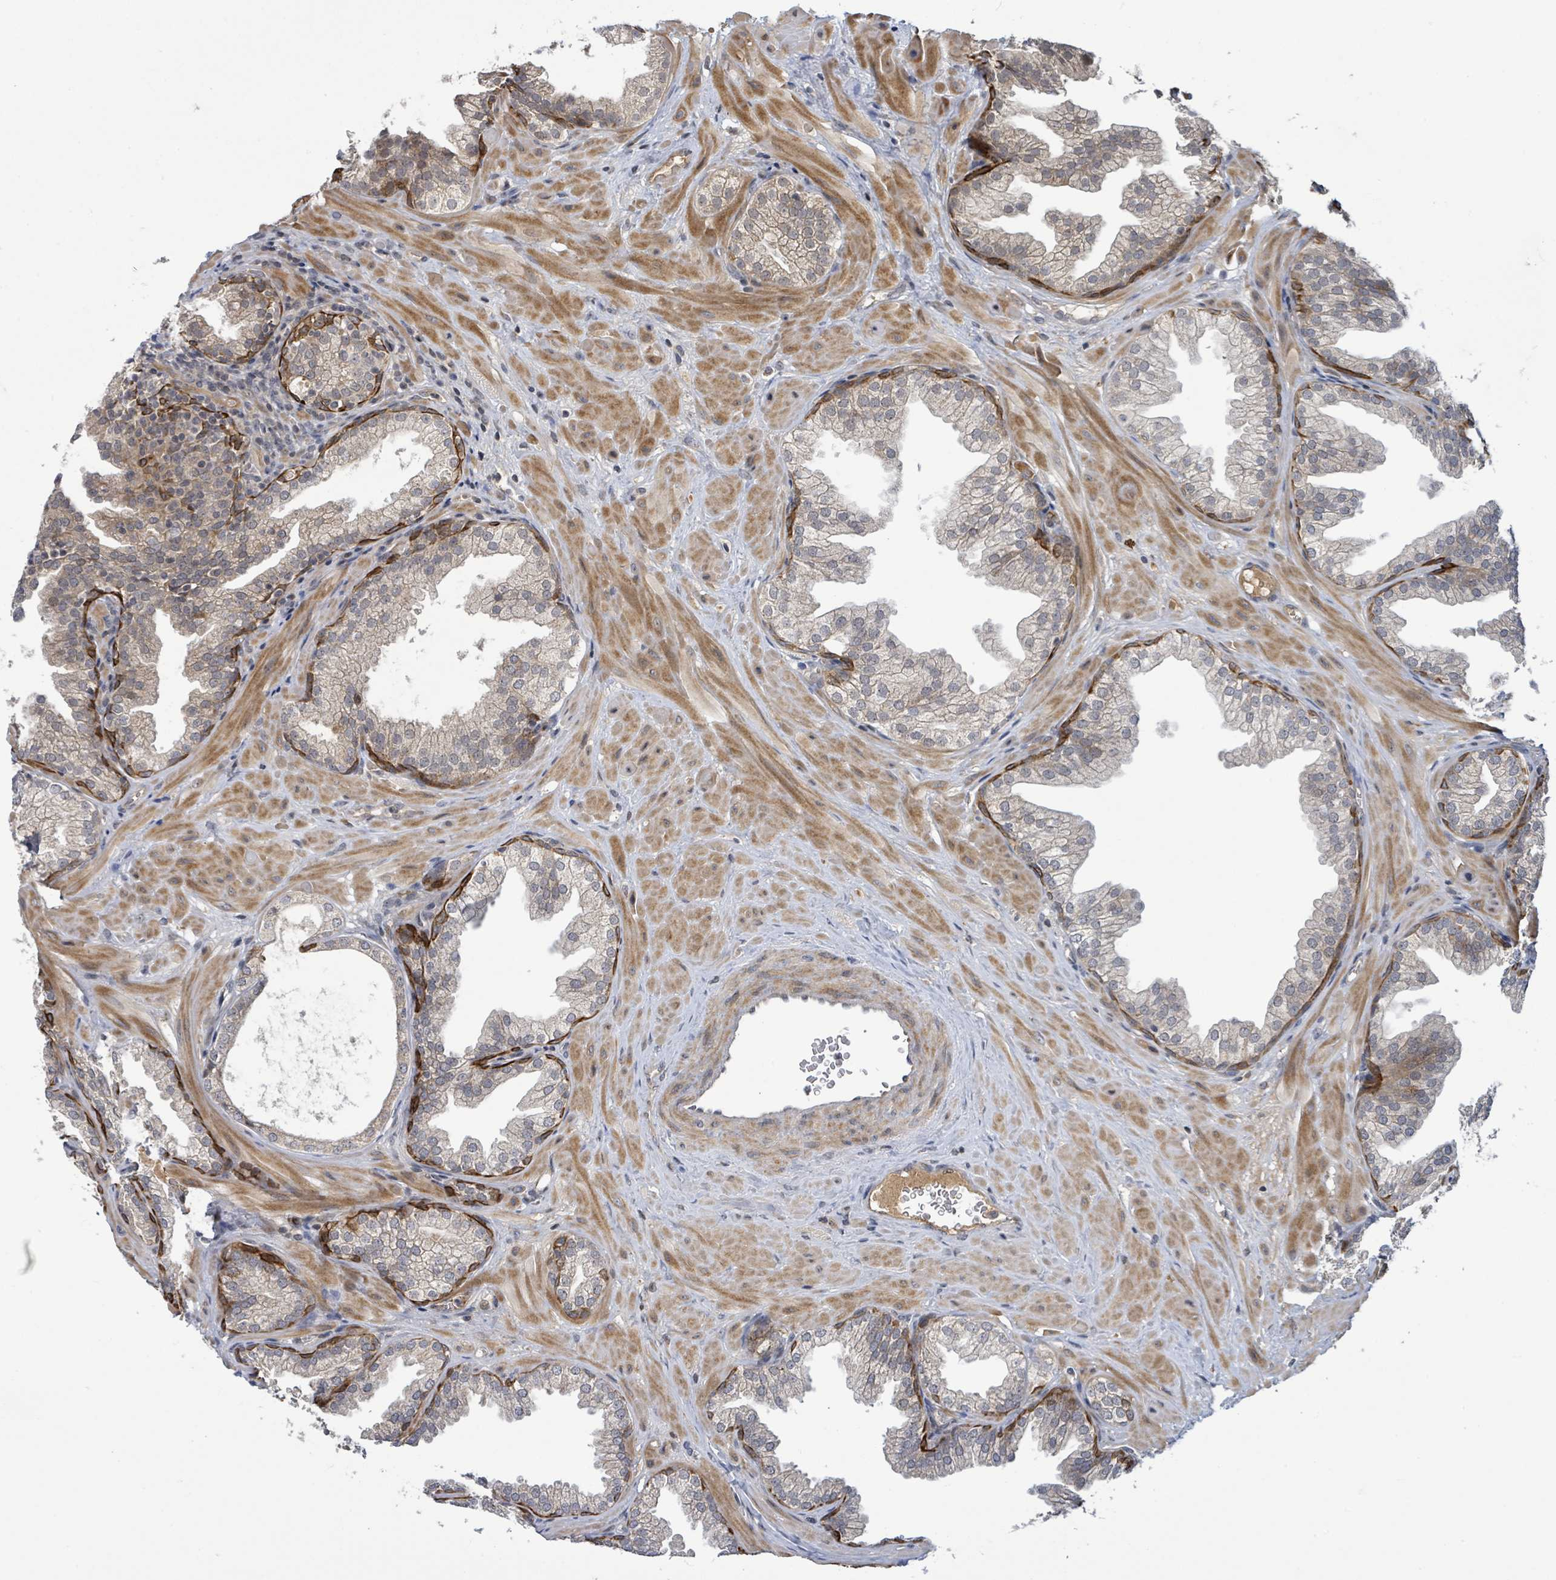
{"staining": {"intensity": "strong", "quantity": "<25%", "location": "cytoplasmic/membranous"}, "tissue": "prostate", "cell_type": "Glandular cells", "image_type": "normal", "snomed": [{"axis": "morphology", "description": "Normal tissue, NOS"}, {"axis": "topography", "description": "Prostate"}], "caption": "Immunohistochemical staining of unremarkable prostate demonstrates strong cytoplasmic/membranous protein staining in about <25% of glandular cells.", "gene": "ITGA11", "patient": {"sex": "male", "age": 37}}